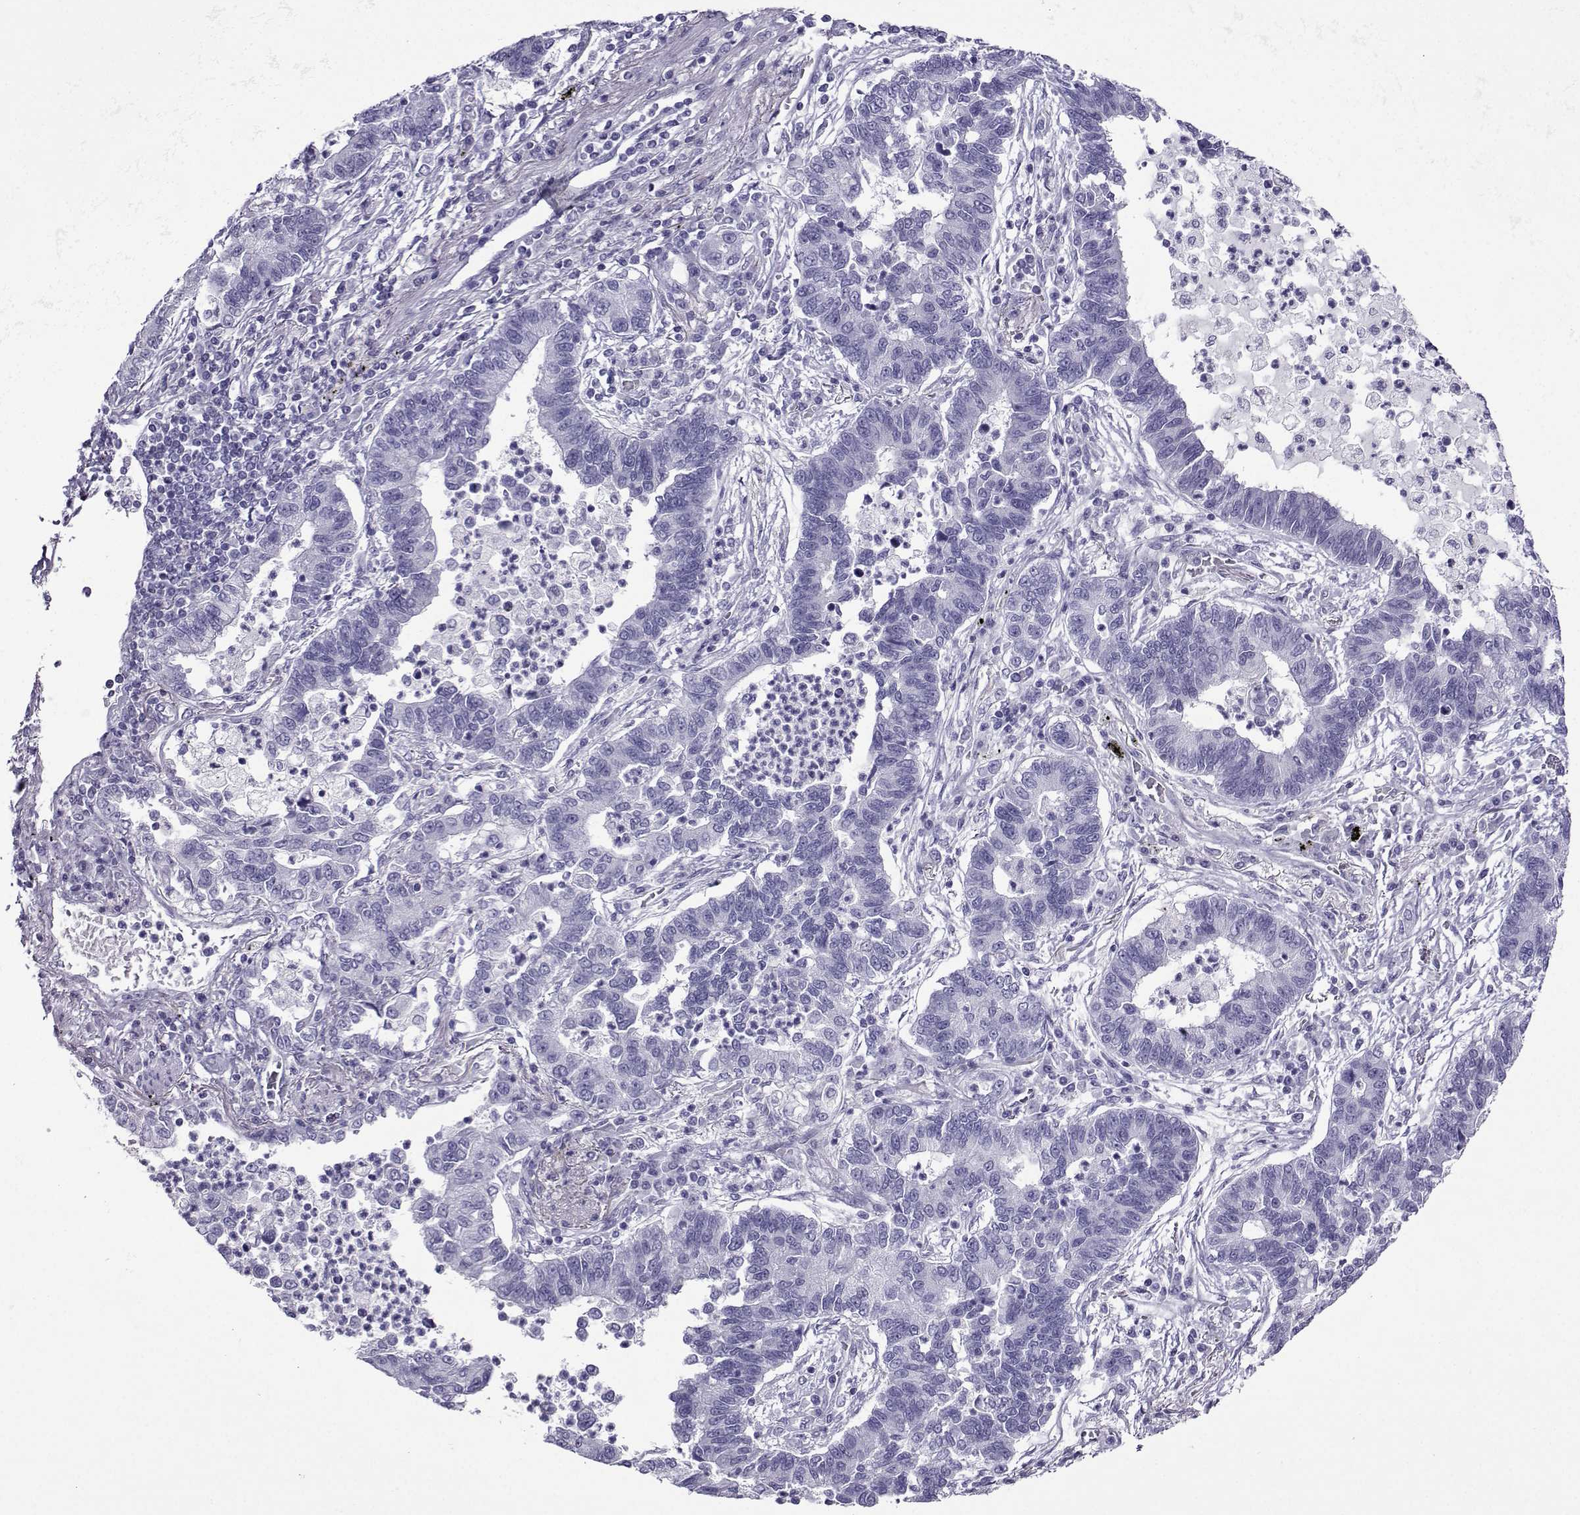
{"staining": {"intensity": "negative", "quantity": "none", "location": "none"}, "tissue": "lung cancer", "cell_type": "Tumor cells", "image_type": "cancer", "snomed": [{"axis": "morphology", "description": "Adenocarcinoma, NOS"}, {"axis": "topography", "description": "Lung"}], "caption": "Image shows no protein positivity in tumor cells of lung cancer tissue.", "gene": "CRYBB1", "patient": {"sex": "female", "age": 57}}